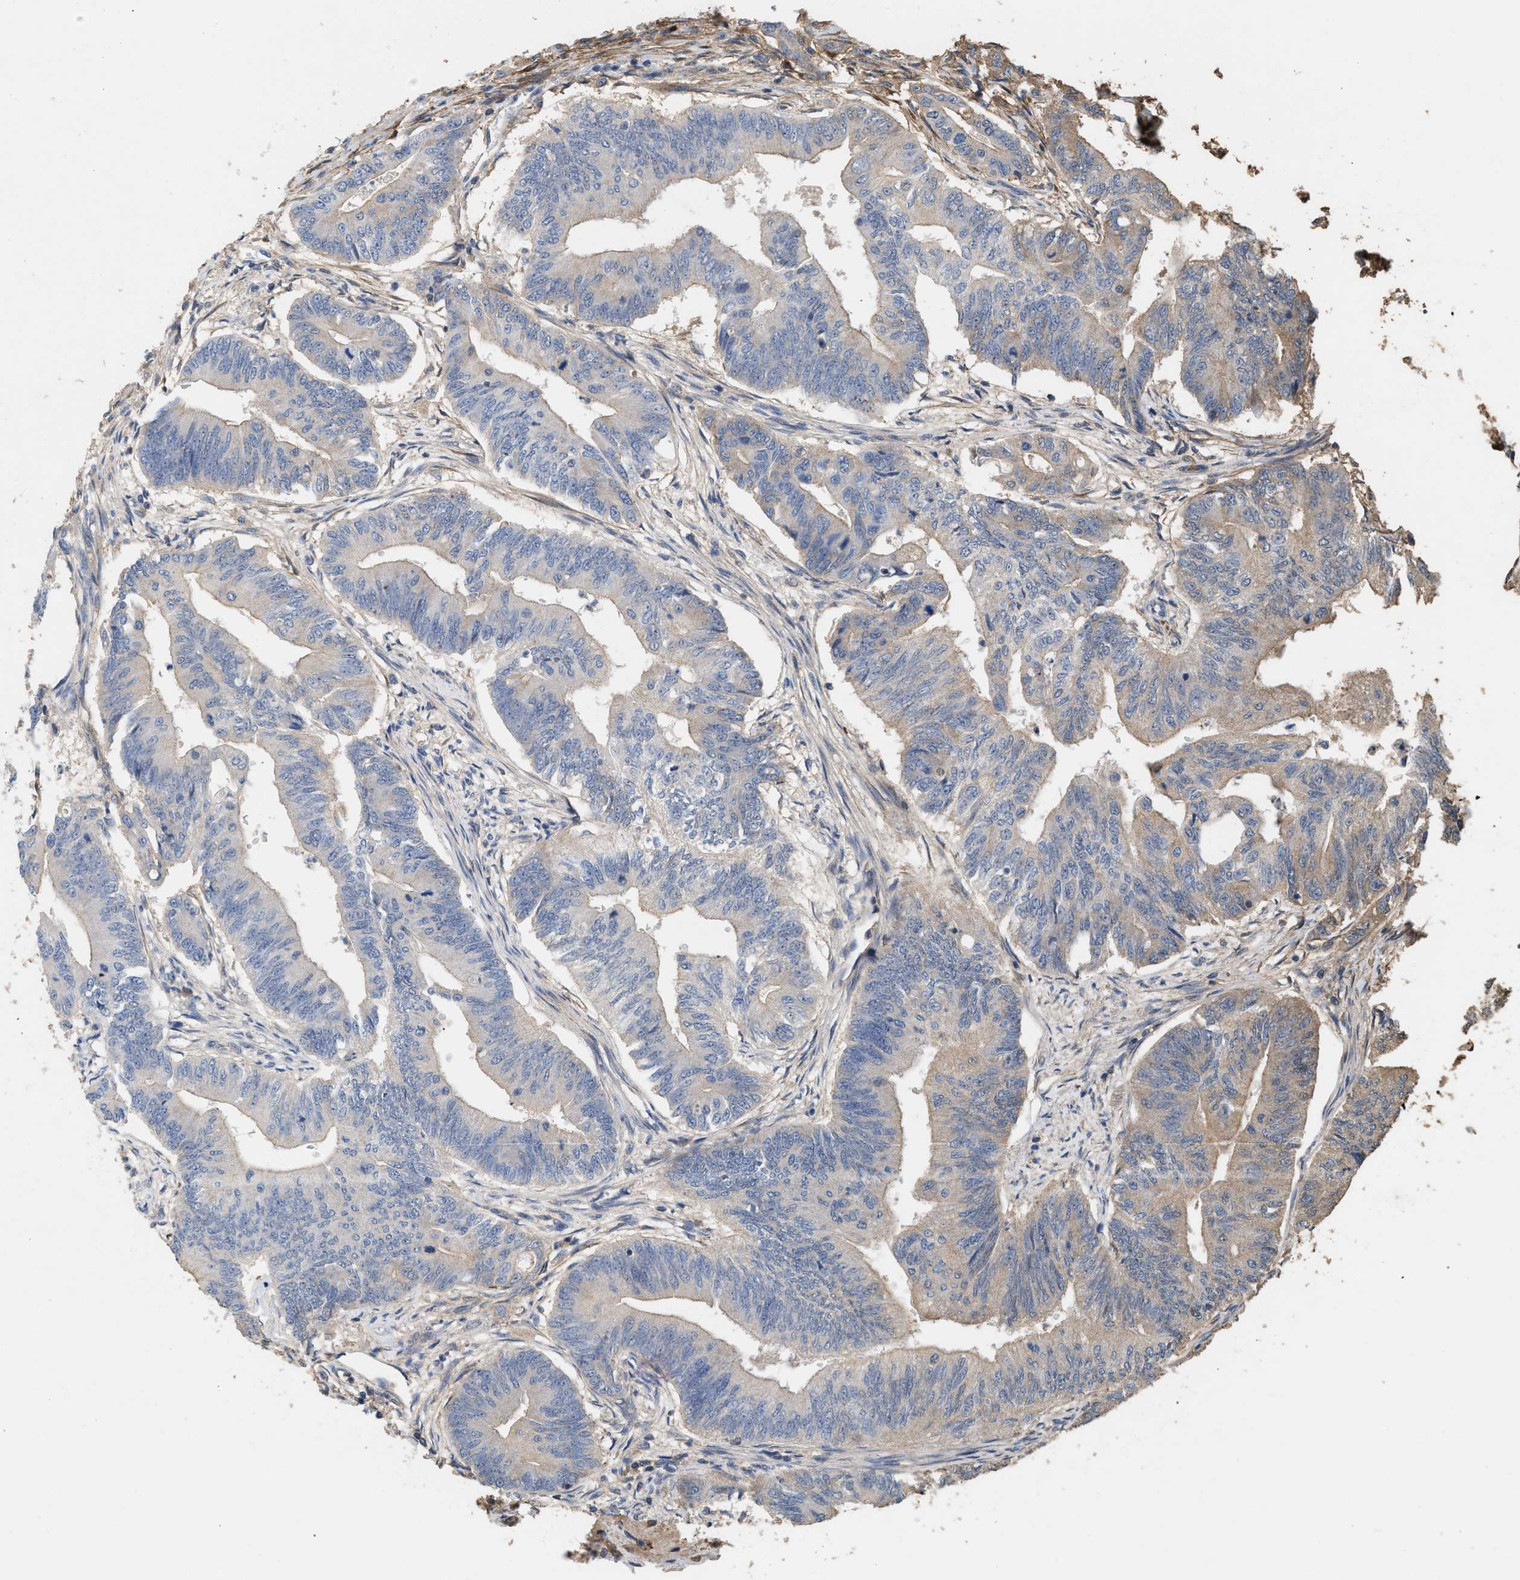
{"staining": {"intensity": "weak", "quantity": "<25%", "location": "cytoplasmic/membranous"}, "tissue": "colorectal cancer", "cell_type": "Tumor cells", "image_type": "cancer", "snomed": [{"axis": "morphology", "description": "Adenoma, NOS"}, {"axis": "morphology", "description": "Adenocarcinoma, NOS"}, {"axis": "topography", "description": "Colon"}], "caption": "An image of colorectal adenocarcinoma stained for a protein demonstrates no brown staining in tumor cells.", "gene": "HTRA3", "patient": {"sex": "male", "age": 79}}